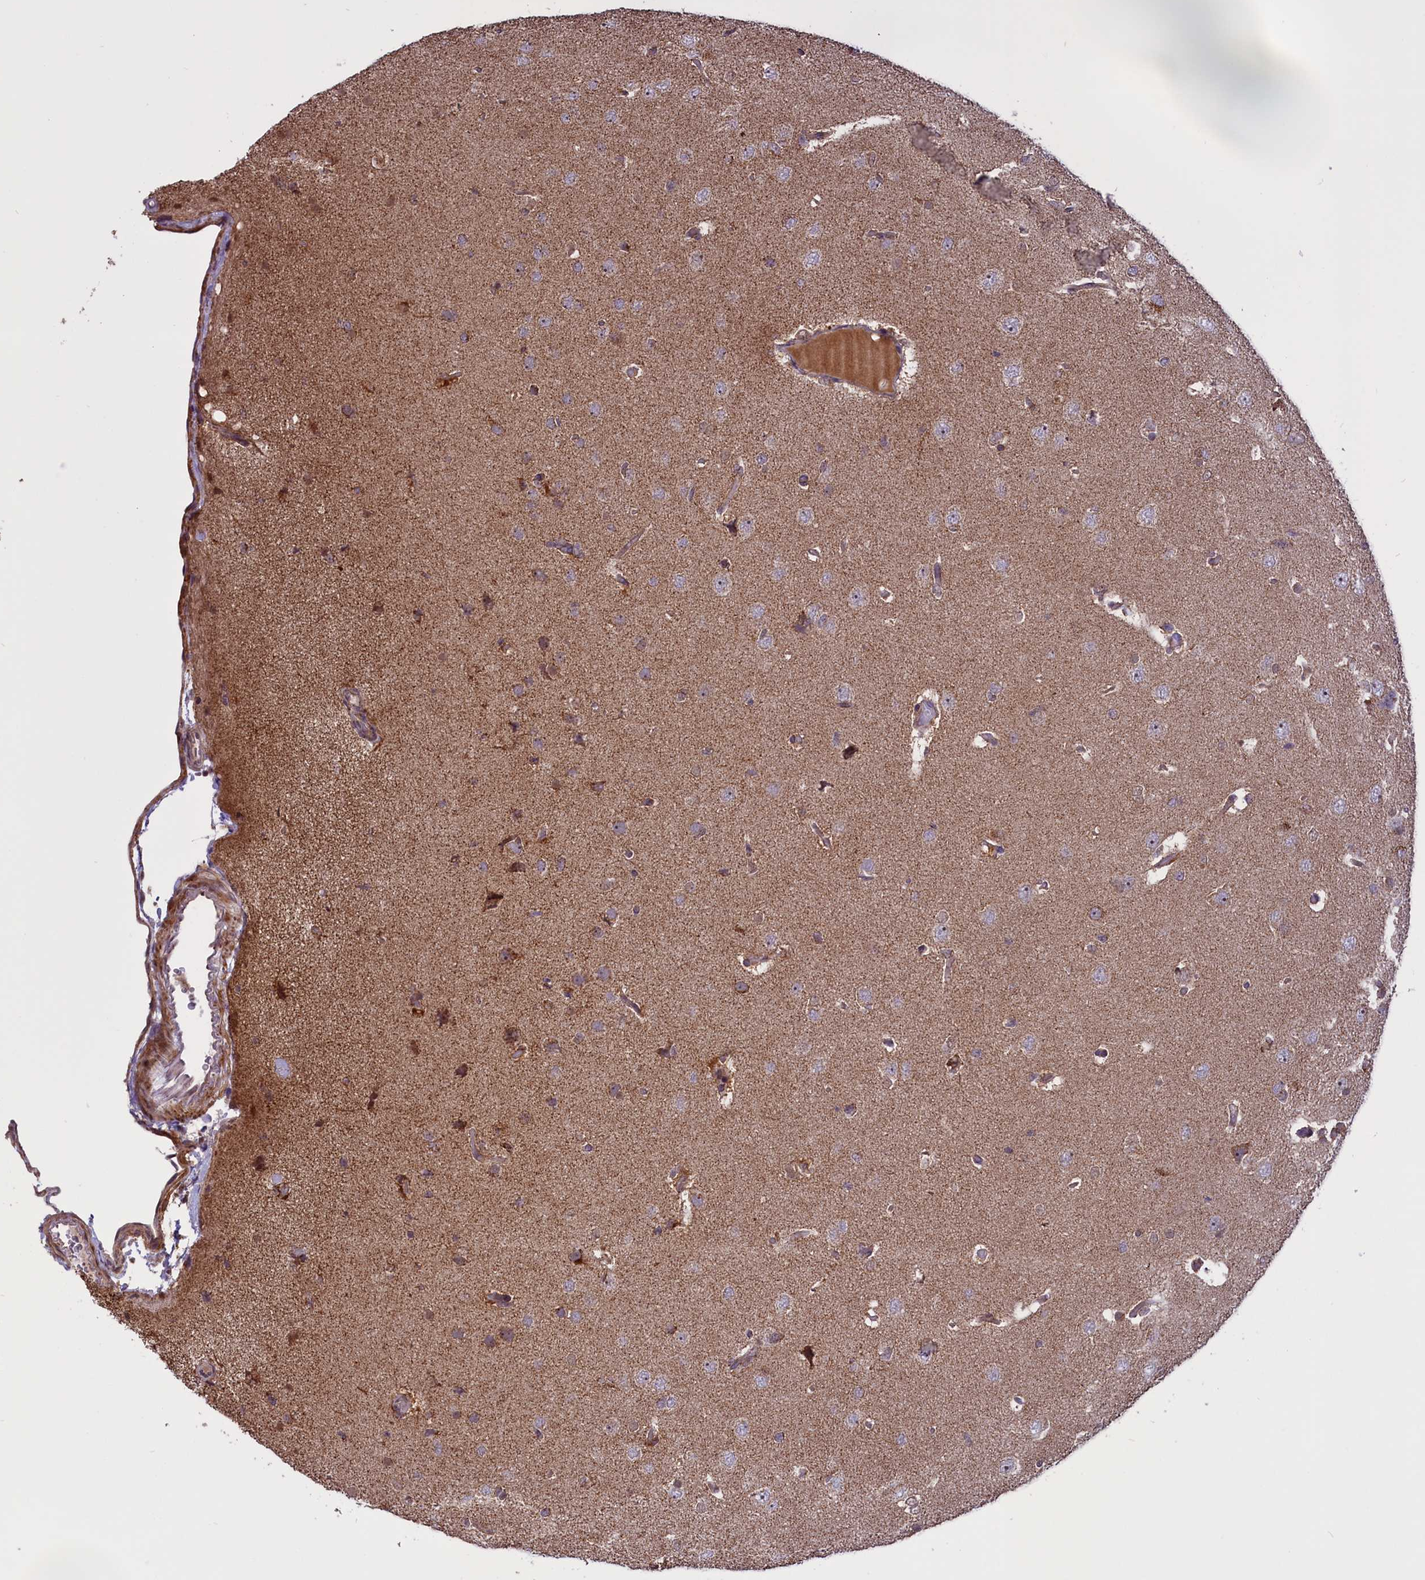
{"staining": {"intensity": "weak", "quantity": "25%-75%", "location": "cytoplasmic/membranous"}, "tissue": "glioma", "cell_type": "Tumor cells", "image_type": "cancer", "snomed": [{"axis": "morphology", "description": "Glioma, malignant, High grade"}, {"axis": "topography", "description": "Brain"}], "caption": "Protein staining demonstrates weak cytoplasmic/membranous staining in about 25%-75% of tumor cells in malignant glioma (high-grade). Nuclei are stained in blue.", "gene": "GLRX5", "patient": {"sex": "female", "age": 59}}